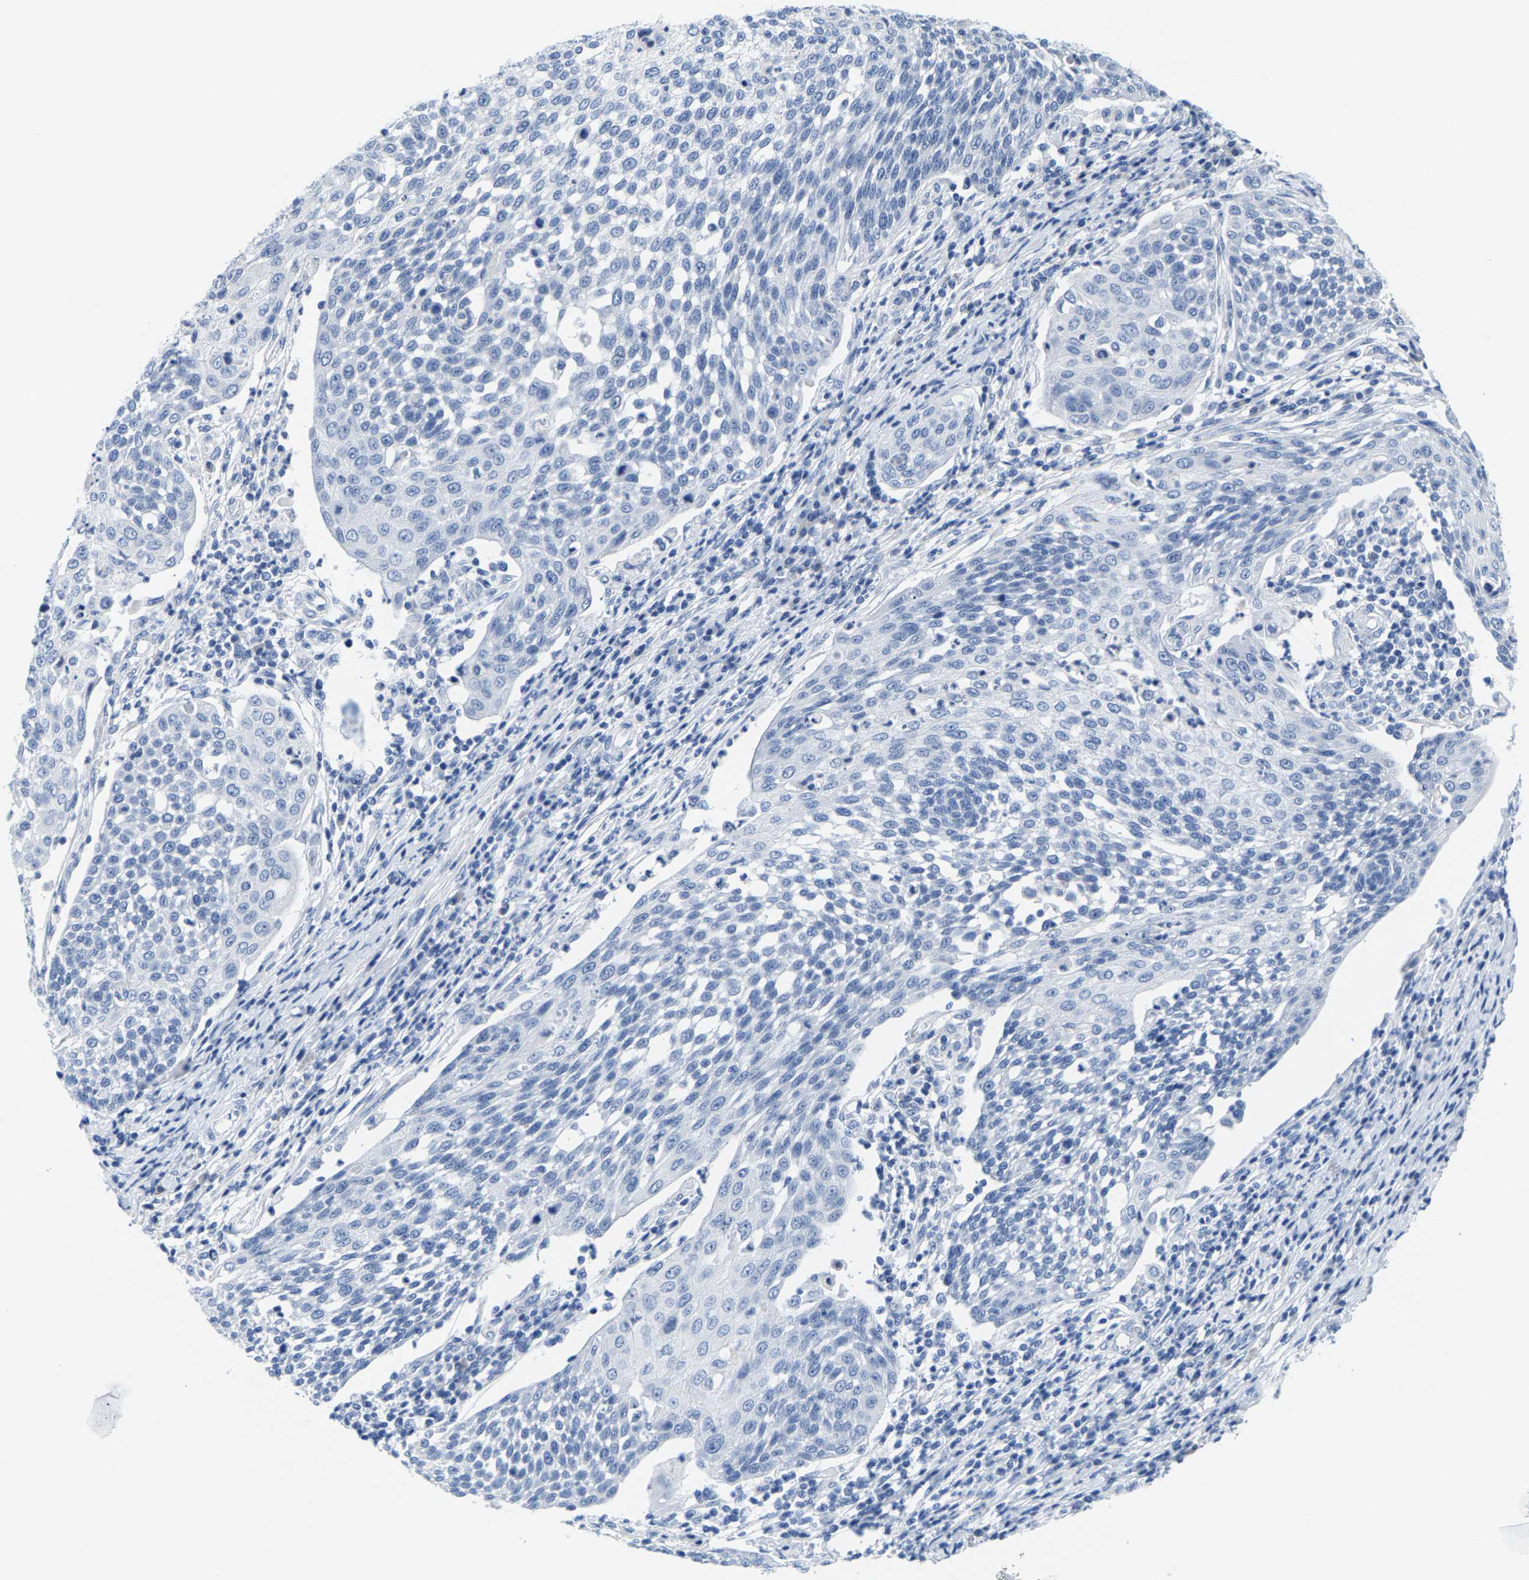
{"staining": {"intensity": "negative", "quantity": "none", "location": "none"}, "tissue": "cervical cancer", "cell_type": "Tumor cells", "image_type": "cancer", "snomed": [{"axis": "morphology", "description": "Squamous cell carcinoma, NOS"}, {"axis": "topography", "description": "Cervix"}], "caption": "Immunohistochemical staining of squamous cell carcinoma (cervical) demonstrates no significant staining in tumor cells.", "gene": "KLHL1", "patient": {"sex": "female", "age": 34}}